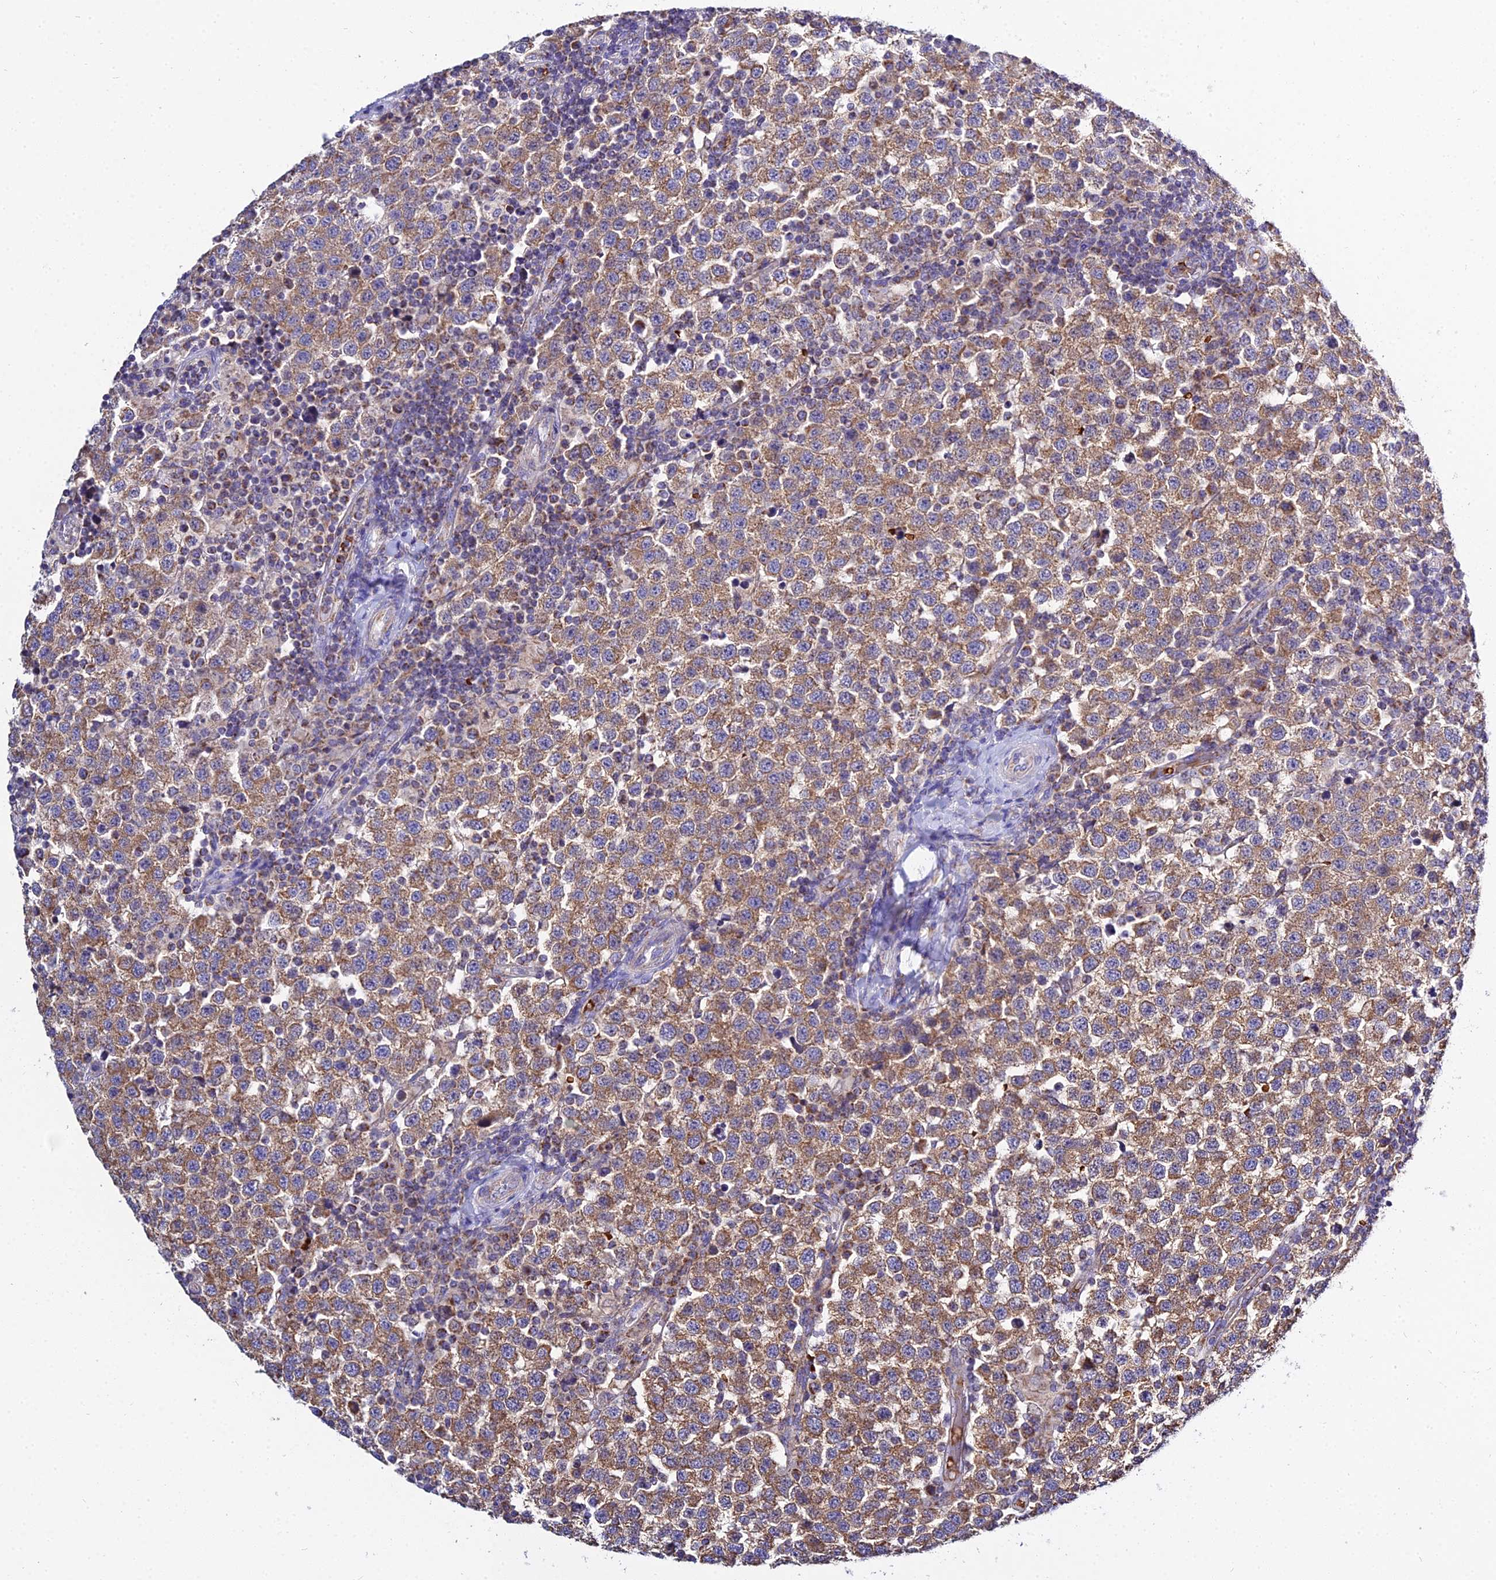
{"staining": {"intensity": "moderate", "quantity": ">75%", "location": "cytoplasmic/membranous"}, "tissue": "testis cancer", "cell_type": "Tumor cells", "image_type": "cancer", "snomed": [{"axis": "morphology", "description": "Seminoma, NOS"}, {"axis": "topography", "description": "Testis"}], "caption": "This is an image of immunohistochemistry staining of testis cancer (seminoma), which shows moderate positivity in the cytoplasmic/membranous of tumor cells.", "gene": "TYW5", "patient": {"sex": "male", "age": 34}}